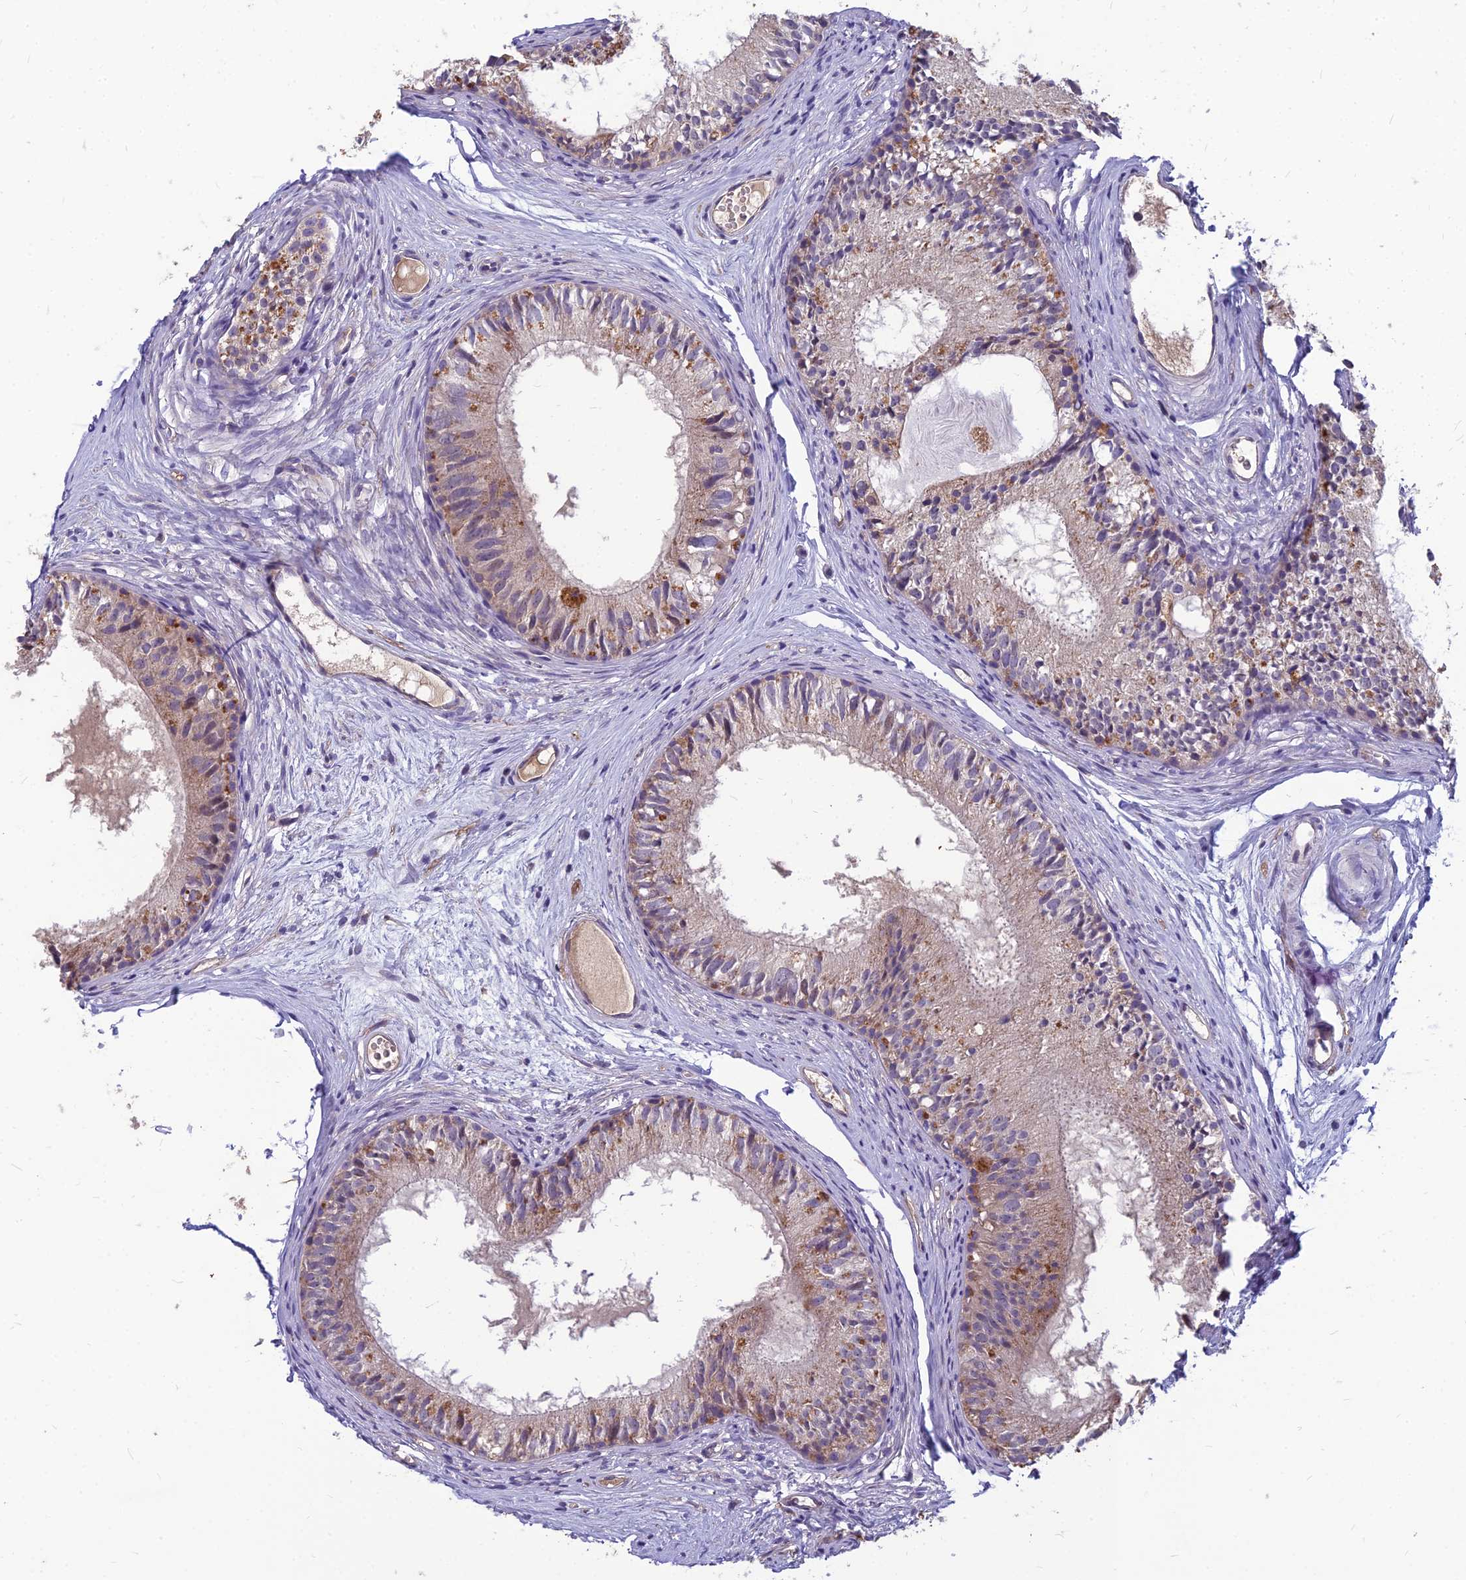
{"staining": {"intensity": "moderate", "quantity": "<25%", "location": "cytoplasmic/membranous"}, "tissue": "epididymis", "cell_type": "Glandular cells", "image_type": "normal", "snomed": [{"axis": "morphology", "description": "Normal tissue, NOS"}, {"axis": "morphology", "description": "Seminoma in situ"}, {"axis": "topography", "description": "Testis"}, {"axis": "topography", "description": "Epididymis"}], "caption": "IHC image of unremarkable epididymis stained for a protein (brown), which exhibits low levels of moderate cytoplasmic/membranous staining in approximately <25% of glandular cells.", "gene": "TSPAN15", "patient": {"sex": "male", "age": 28}}